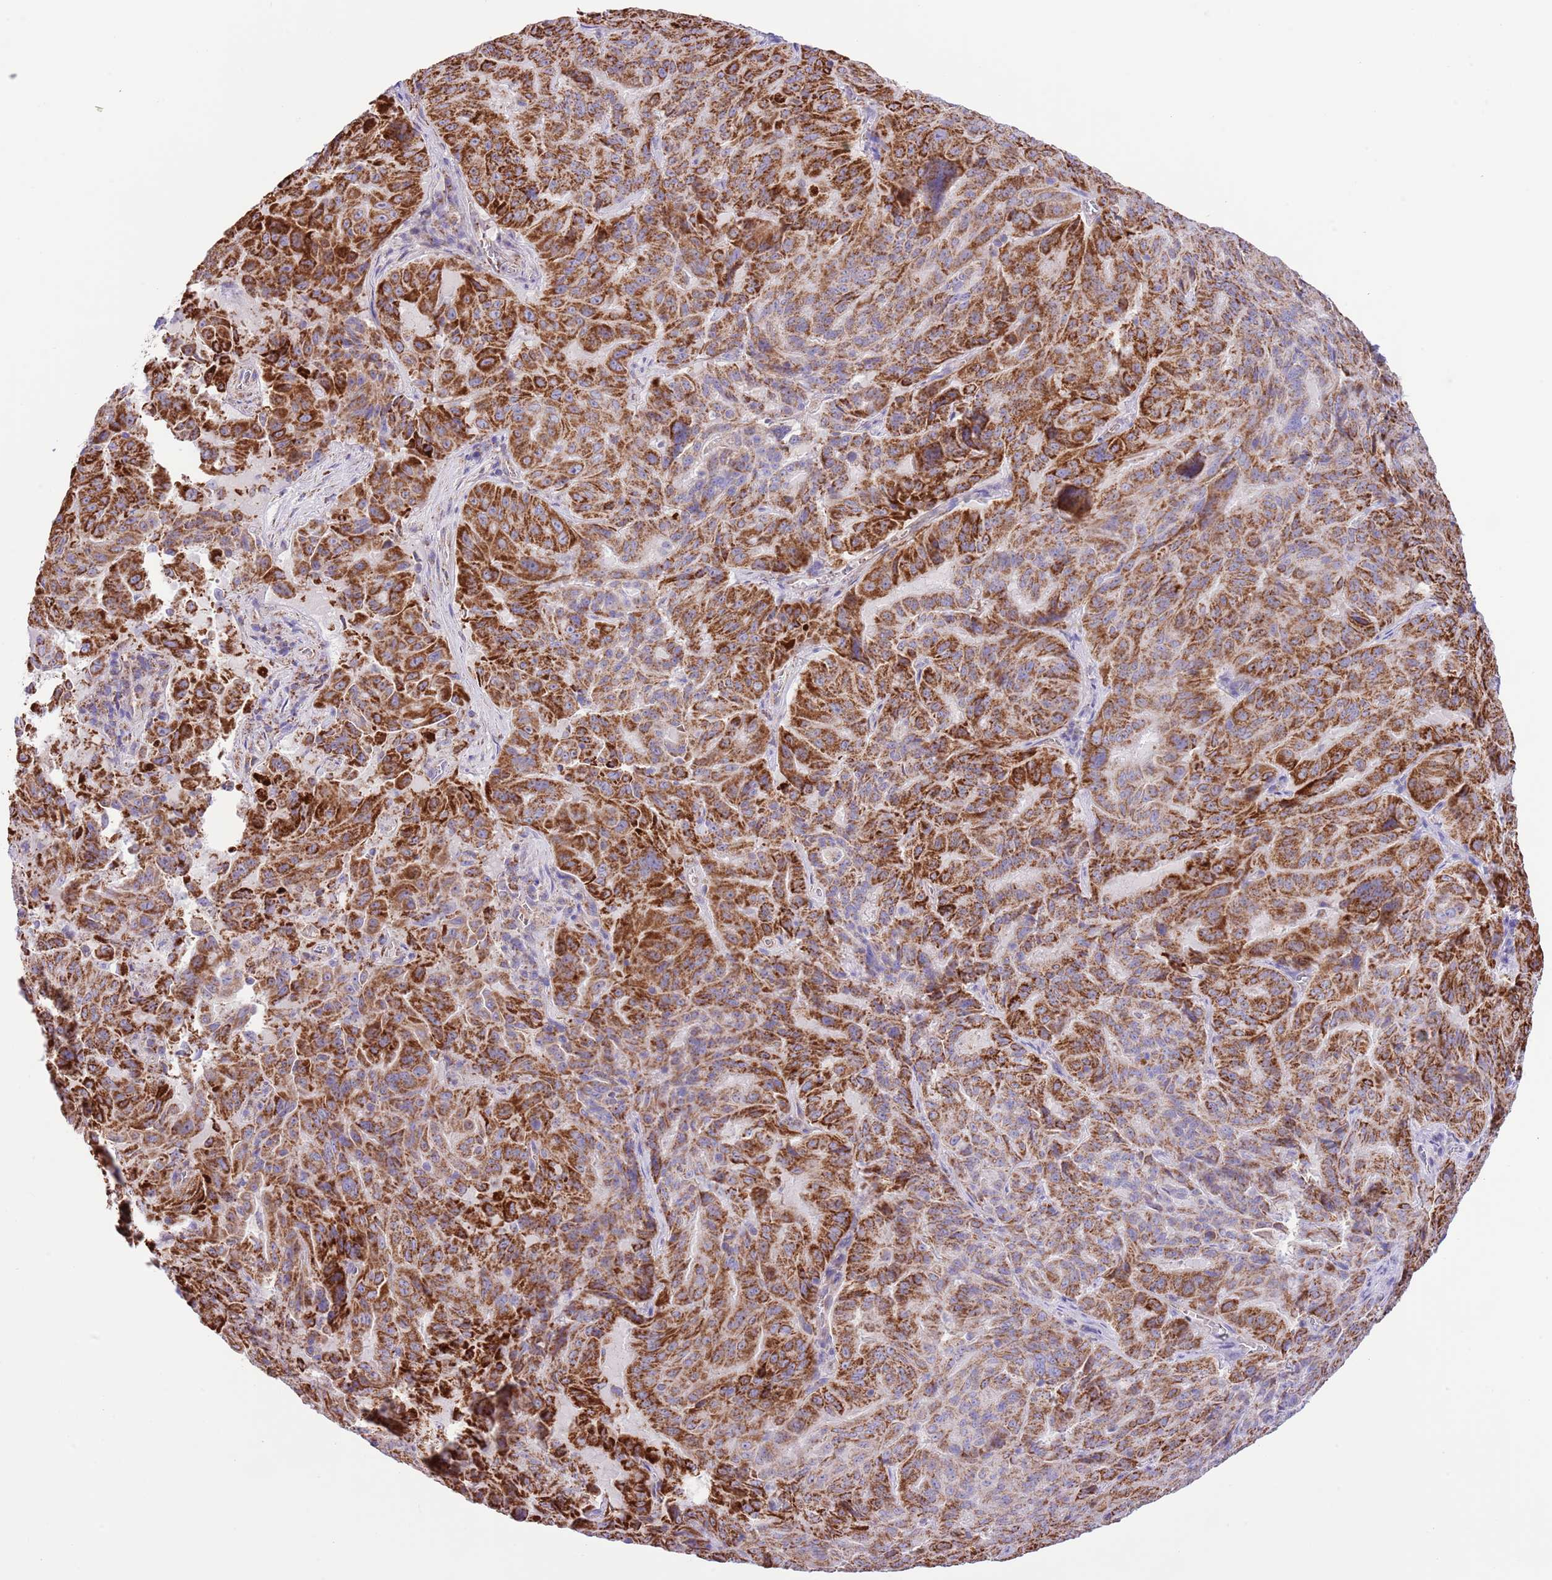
{"staining": {"intensity": "strong", "quantity": ">75%", "location": "cytoplasmic/membranous"}, "tissue": "pancreatic cancer", "cell_type": "Tumor cells", "image_type": "cancer", "snomed": [{"axis": "morphology", "description": "Adenocarcinoma, NOS"}, {"axis": "topography", "description": "Pancreas"}], "caption": "High-magnification brightfield microscopy of pancreatic cancer stained with DAB (3,3'-diaminobenzidine) (brown) and counterstained with hematoxylin (blue). tumor cells exhibit strong cytoplasmic/membranous positivity is present in approximately>75% of cells.", "gene": "SS18L2", "patient": {"sex": "male", "age": 63}}